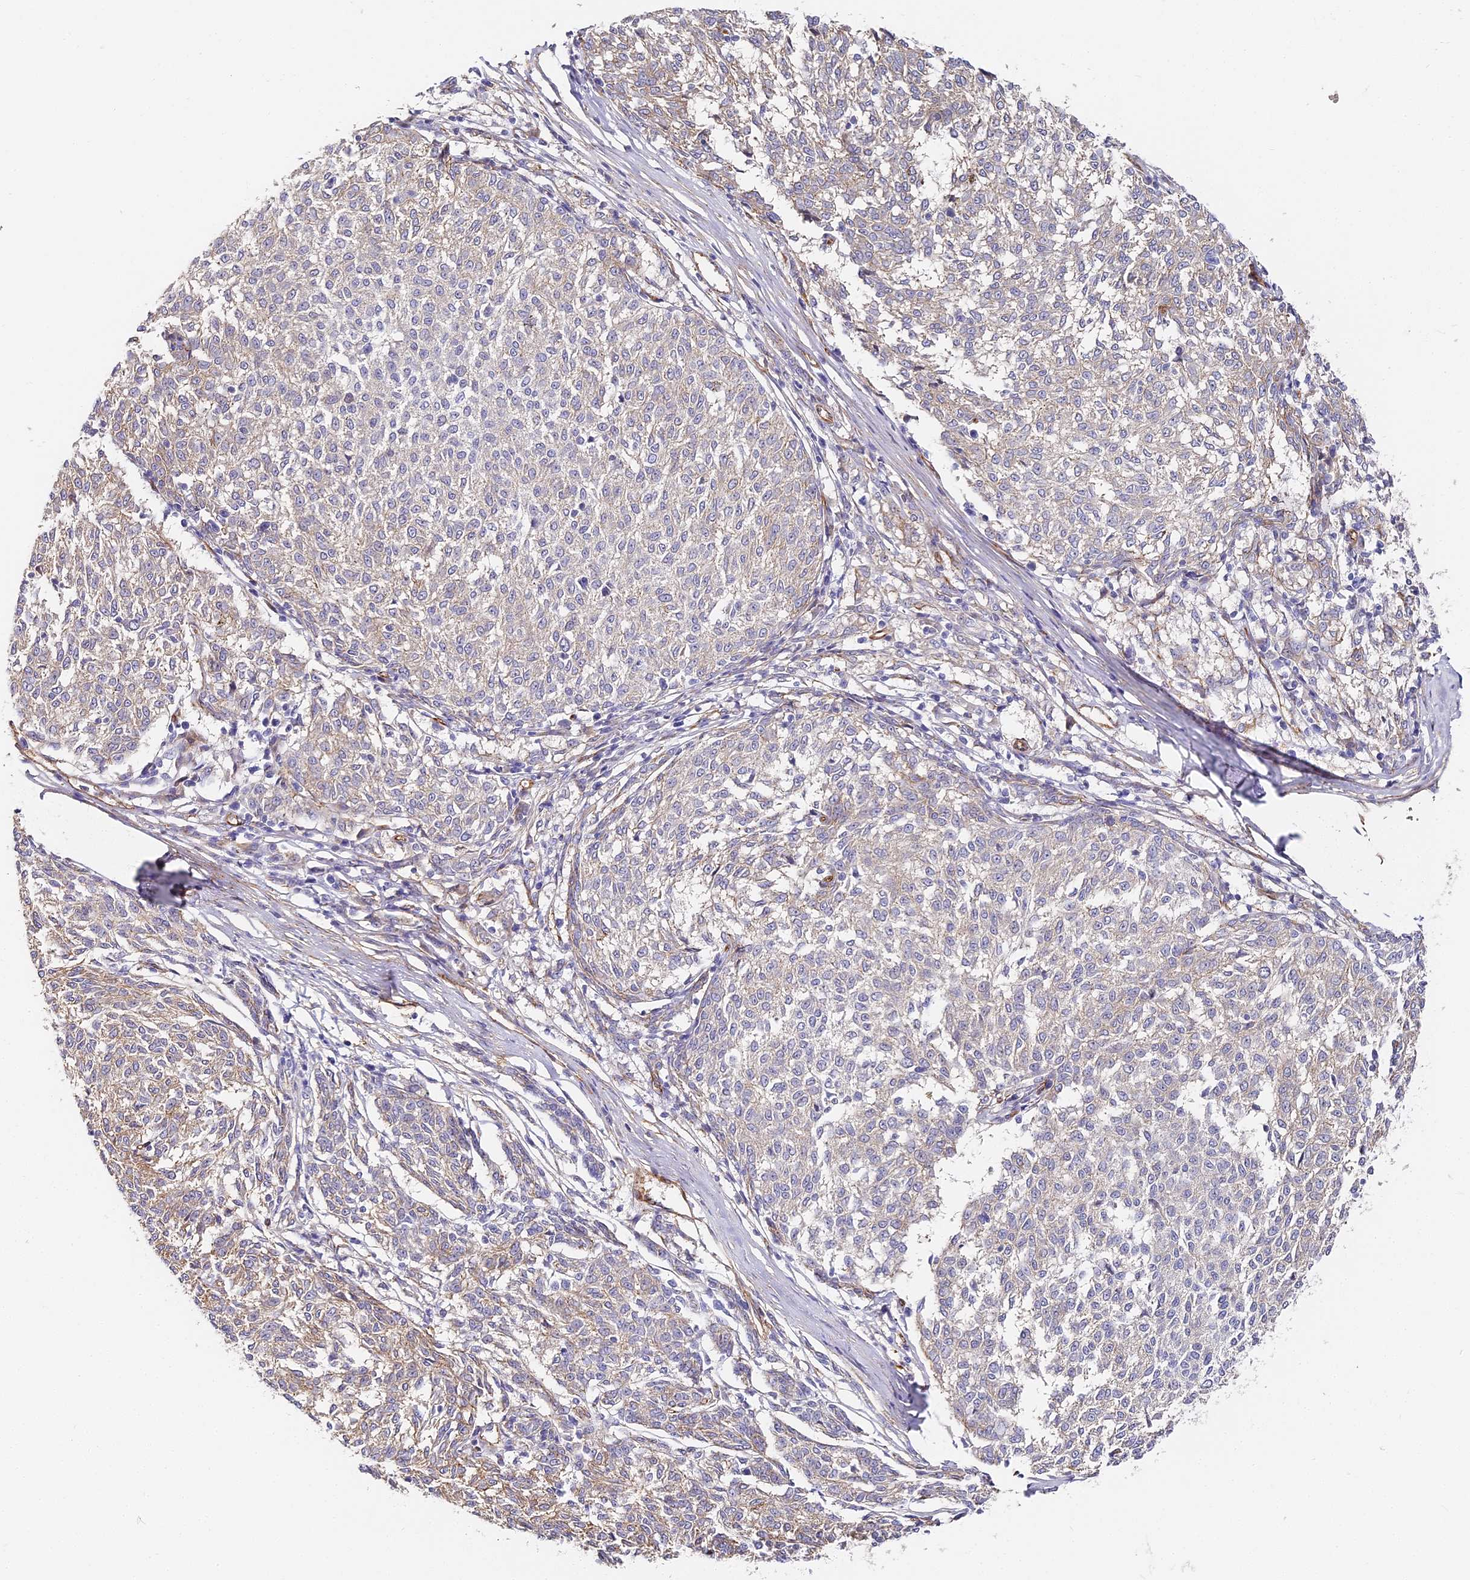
{"staining": {"intensity": "weak", "quantity": "<25%", "location": "cytoplasmic/membranous"}, "tissue": "melanoma", "cell_type": "Tumor cells", "image_type": "cancer", "snomed": [{"axis": "morphology", "description": "Malignant melanoma, NOS"}, {"axis": "topography", "description": "Skin"}], "caption": "A high-resolution photomicrograph shows immunohistochemistry (IHC) staining of malignant melanoma, which exhibits no significant expression in tumor cells.", "gene": "CCDC30", "patient": {"sex": "female", "age": 72}}